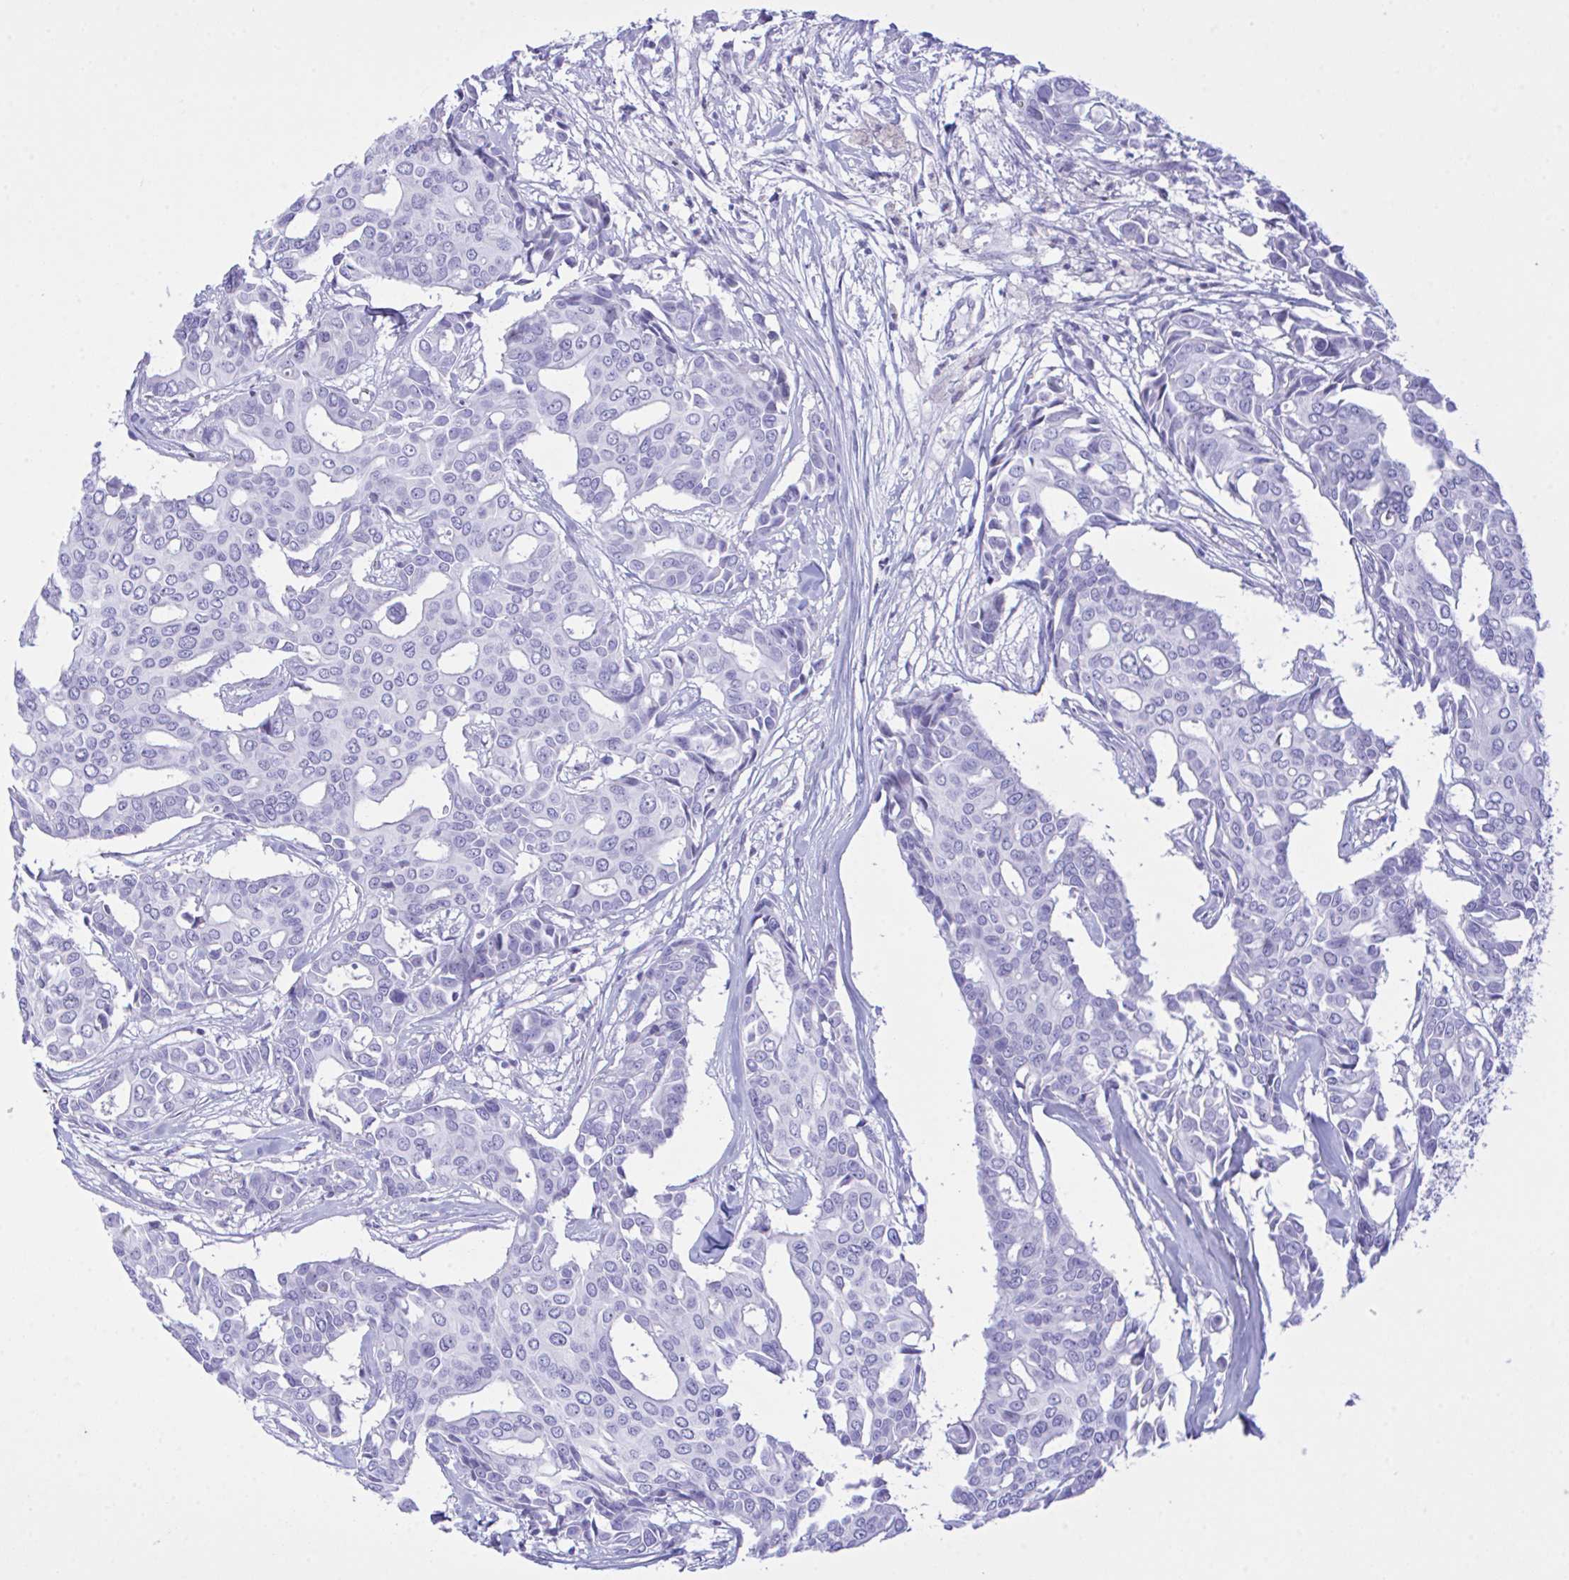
{"staining": {"intensity": "negative", "quantity": "none", "location": "none"}, "tissue": "breast cancer", "cell_type": "Tumor cells", "image_type": "cancer", "snomed": [{"axis": "morphology", "description": "Duct carcinoma"}, {"axis": "topography", "description": "Breast"}], "caption": "Breast infiltrating ductal carcinoma was stained to show a protein in brown. There is no significant positivity in tumor cells. The staining is performed using DAB (3,3'-diaminobenzidine) brown chromogen with nuclei counter-stained in using hematoxylin.", "gene": "SELENOV", "patient": {"sex": "female", "age": 54}}